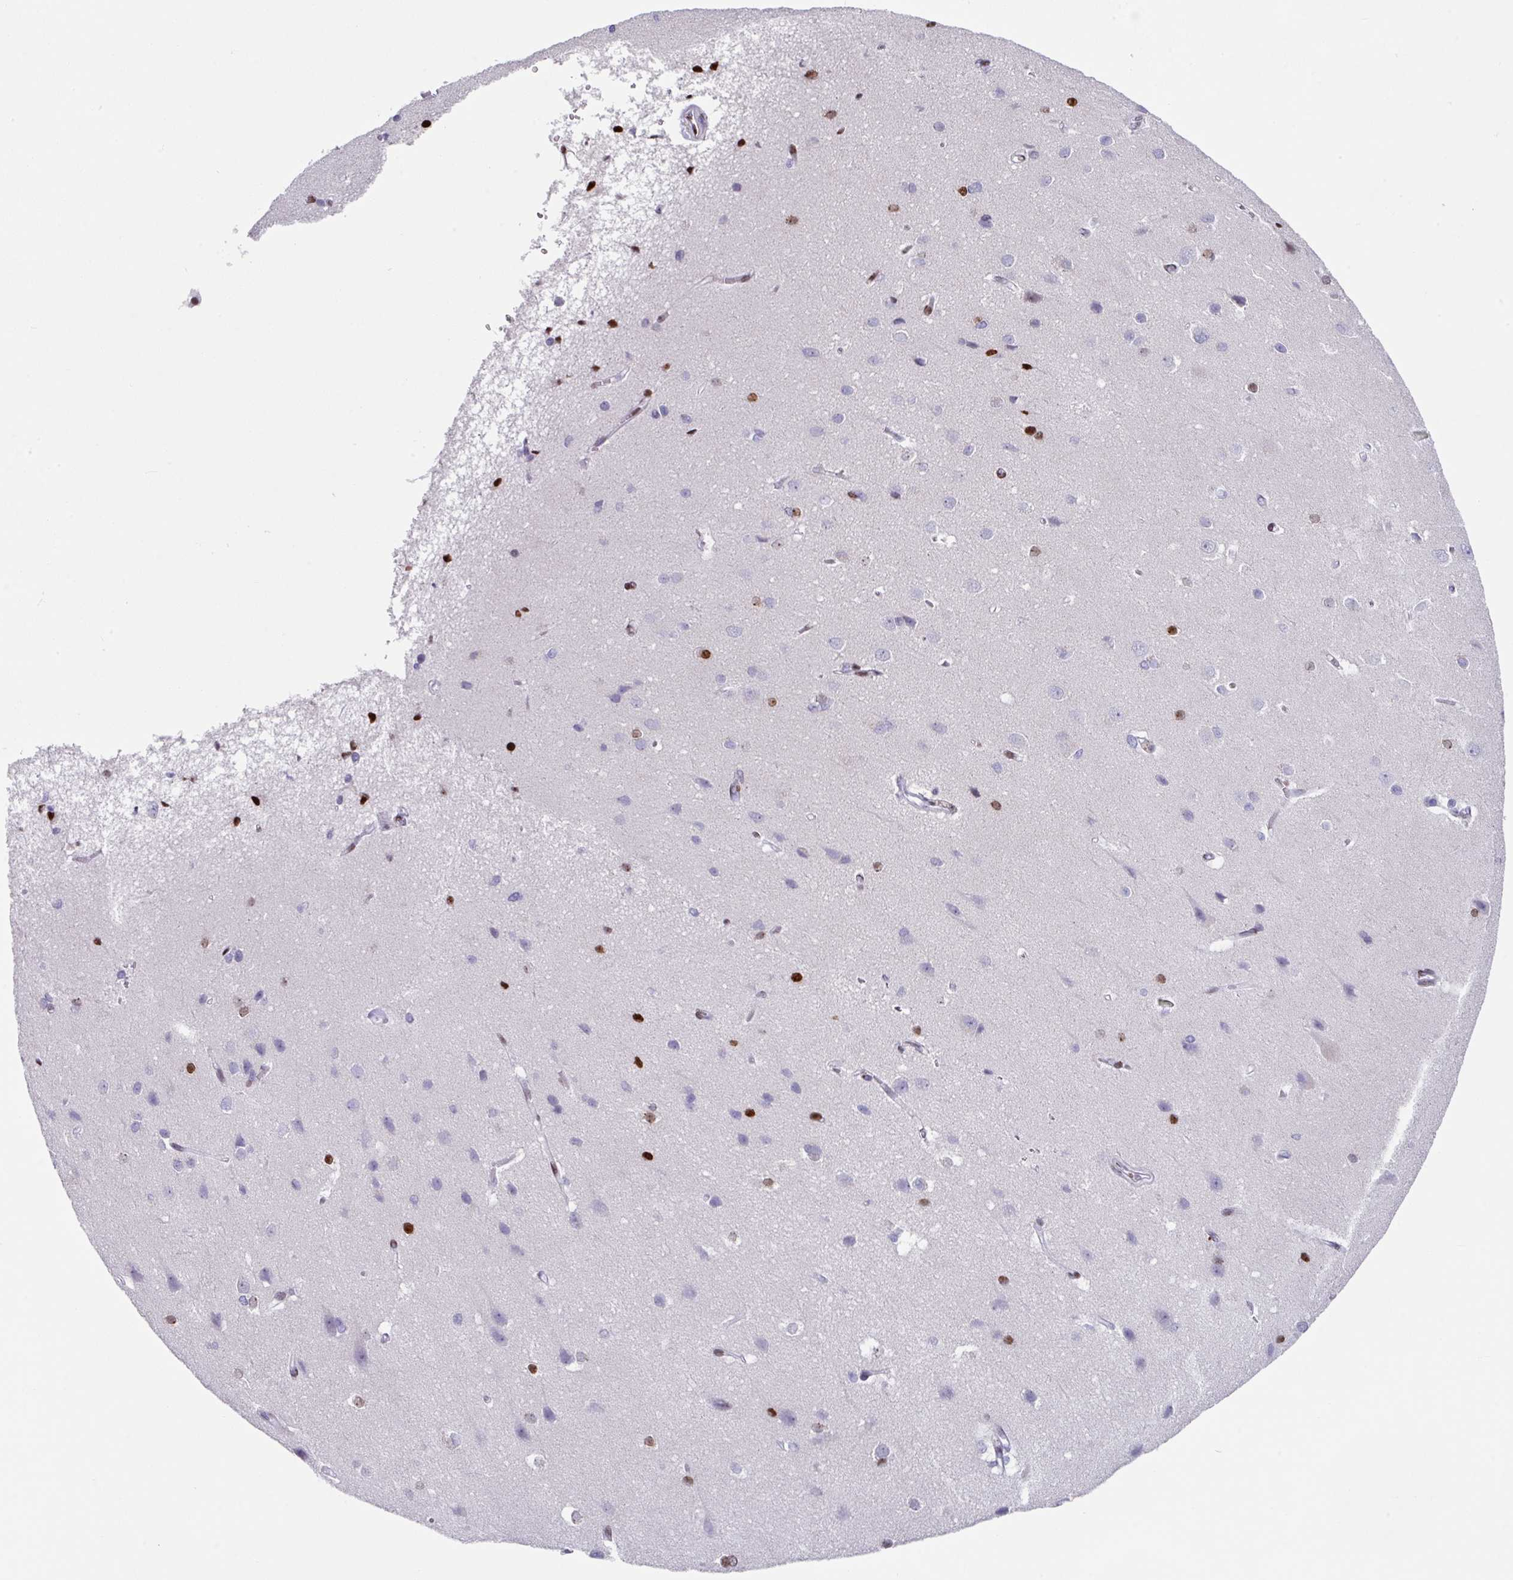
{"staining": {"intensity": "negative", "quantity": "none", "location": "none"}, "tissue": "cerebral cortex", "cell_type": "Endothelial cells", "image_type": "normal", "snomed": [{"axis": "morphology", "description": "Normal tissue, NOS"}, {"axis": "topography", "description": "Cerebral cortex"}], "caption": "Benign cerebral cortex was stained to show a protein in brown. There is no significant positivity in endothelial cells. (Brightfield microscopy of DAB IHC at high magnification).", "gene": "TCF3", "patient": {"sex": "male", "age": 37}}